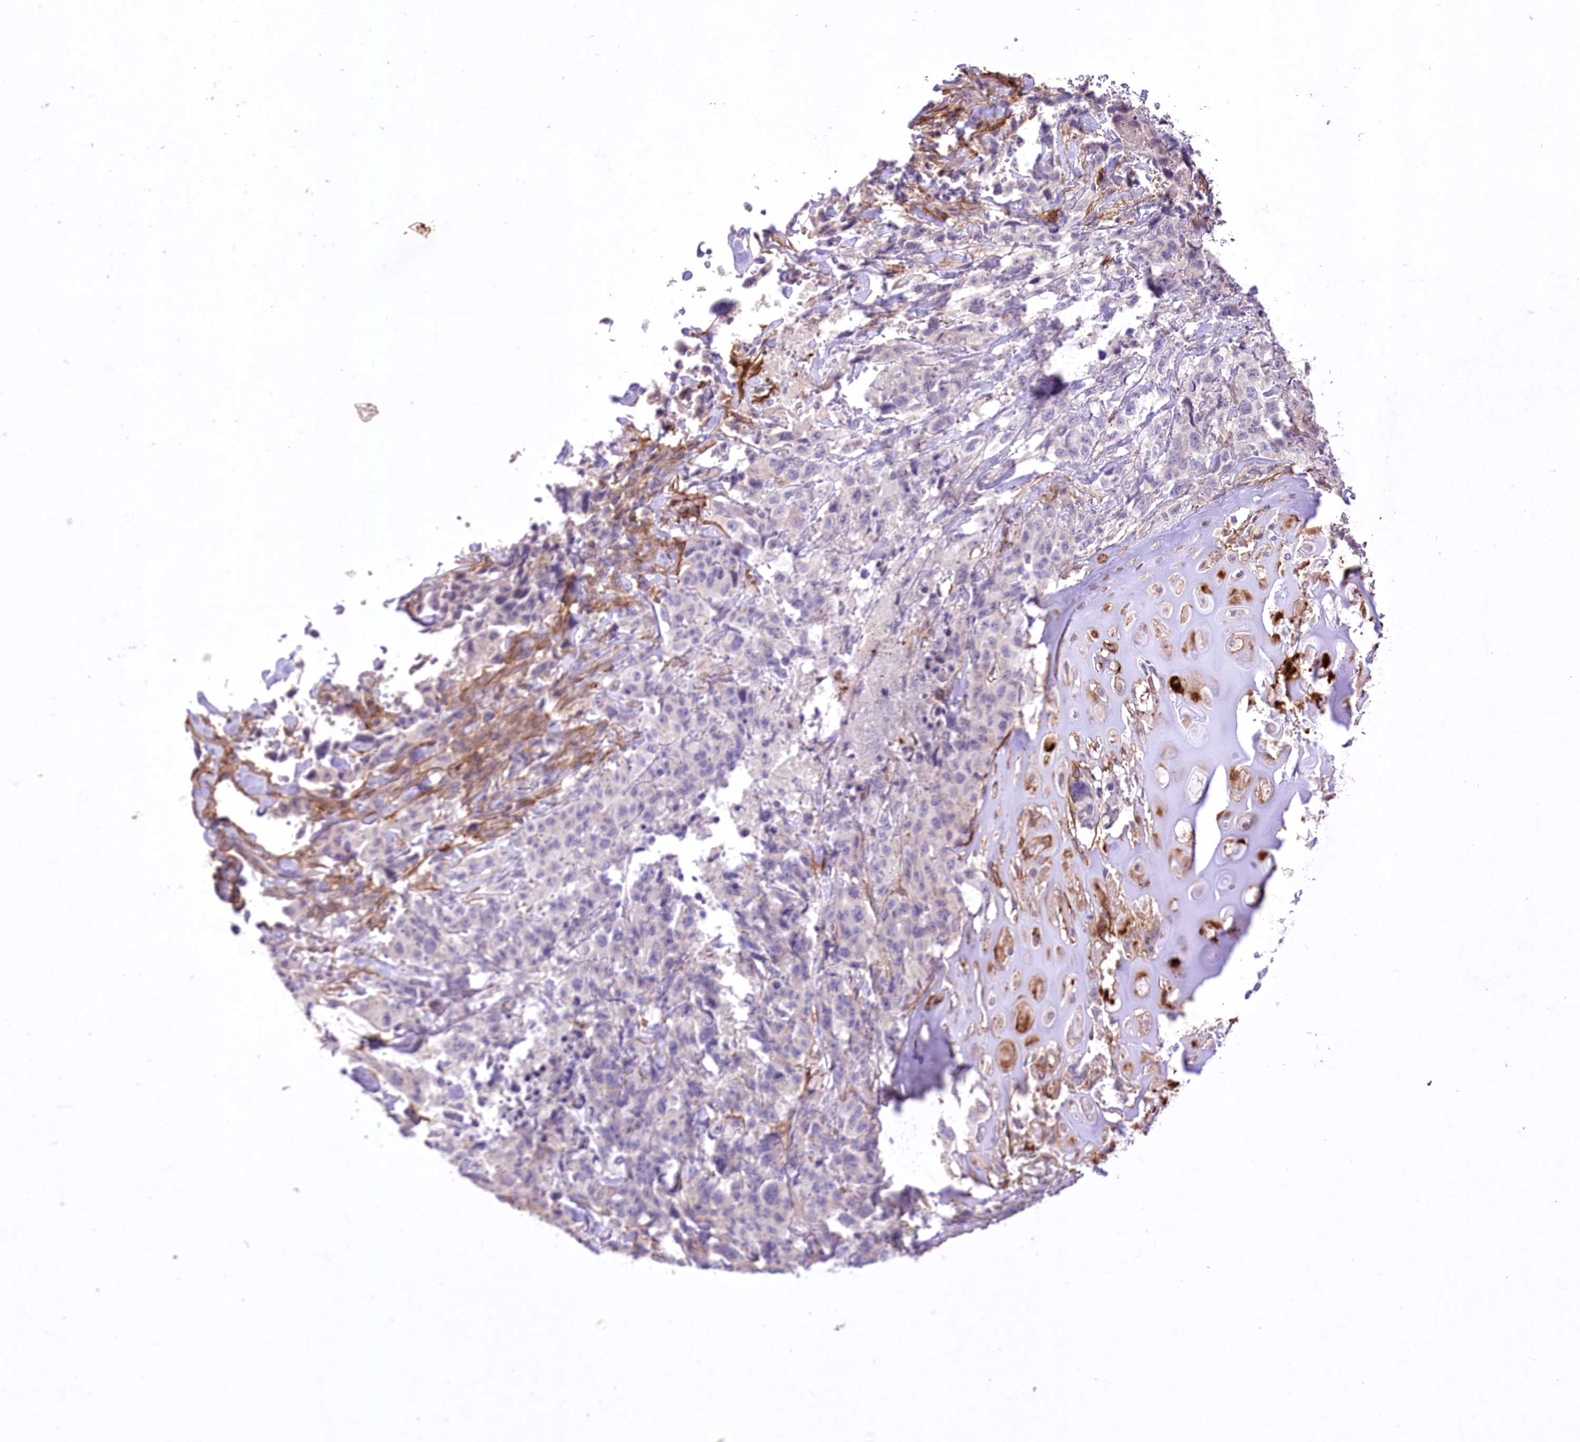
{"staining": {"intensity": "negative", "quantity": "none", "location": "none"}, "tissue": "lung cancer", "cell_type": "Tumor cells", "image_type": "cancer", "snomed": [{"axis": "morphology", "description": "Adenocarcinoma, NOS"}, {"axis": "topography", "description": "Lung"}], "caption": "Tumor cells show no significant staining in lung cancer (adenocarcinoma). (DAB IHC visualized using brightfield microscopy, high magnification).", "gene": "ENPP1", "patient": {"sex": "female", "age": 51}}